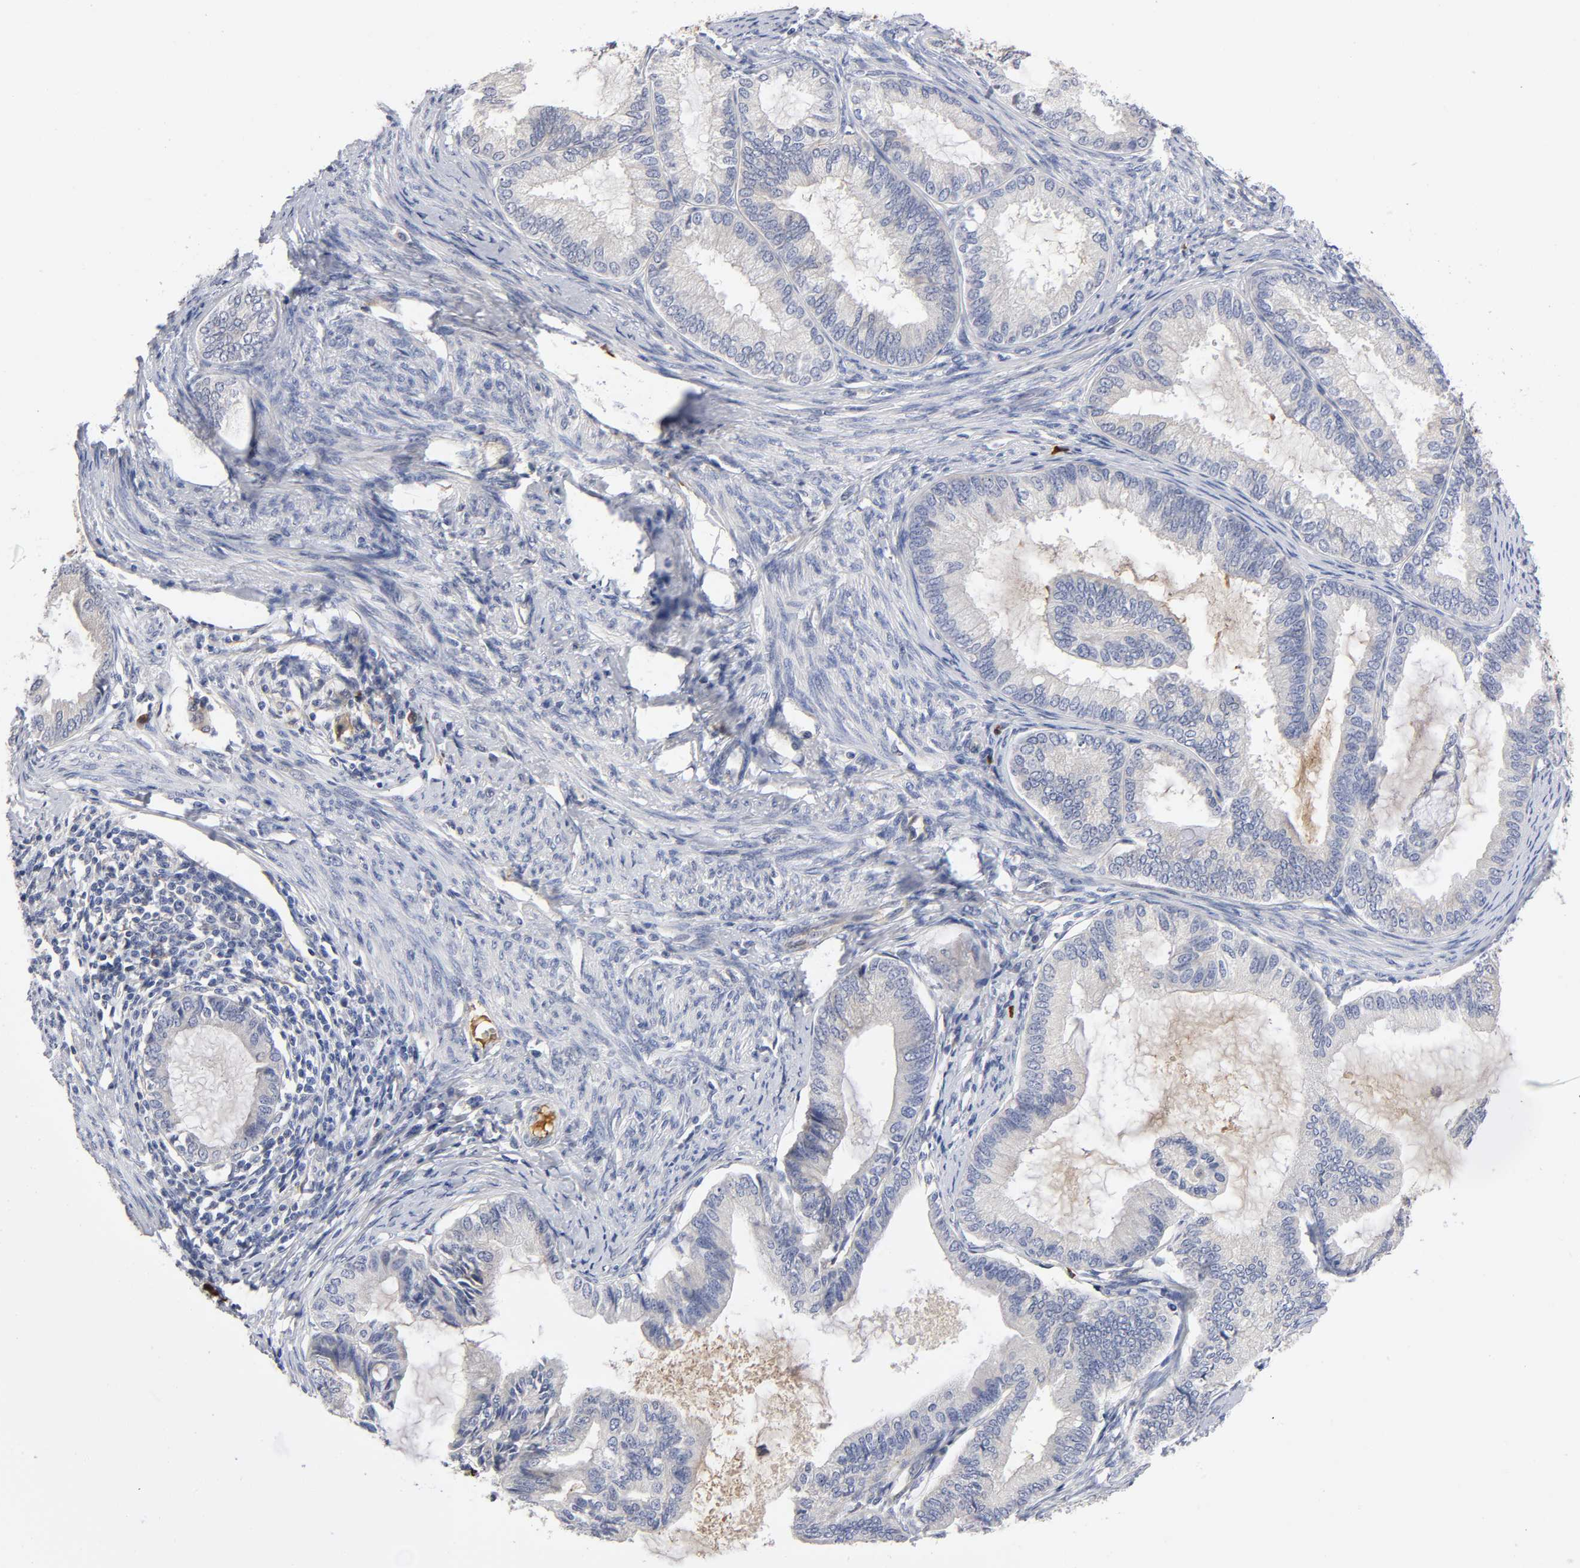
{"staining": {"intensity": "weak", "quantity": "25%-75%", "location": "cytoplasmic/membranous"}, "tissue": "endometrial cancer", "cell_type": "Tumor cells", "image_type": "cancer", "snomed": [{"axis": "morphology", "description": "Adenocarcinoma, NOS"}, {"axis": "topography", "description": "Endometrium"}], "caption": "Immunohistochemical staining of endometrial cancer exhibits low levels of weak cytoplasmic/membranous protein positivity in about 25%-75% of tumor cells.", "gene": "NOVA1", "patient": {"sex": "female", "age": 86}}